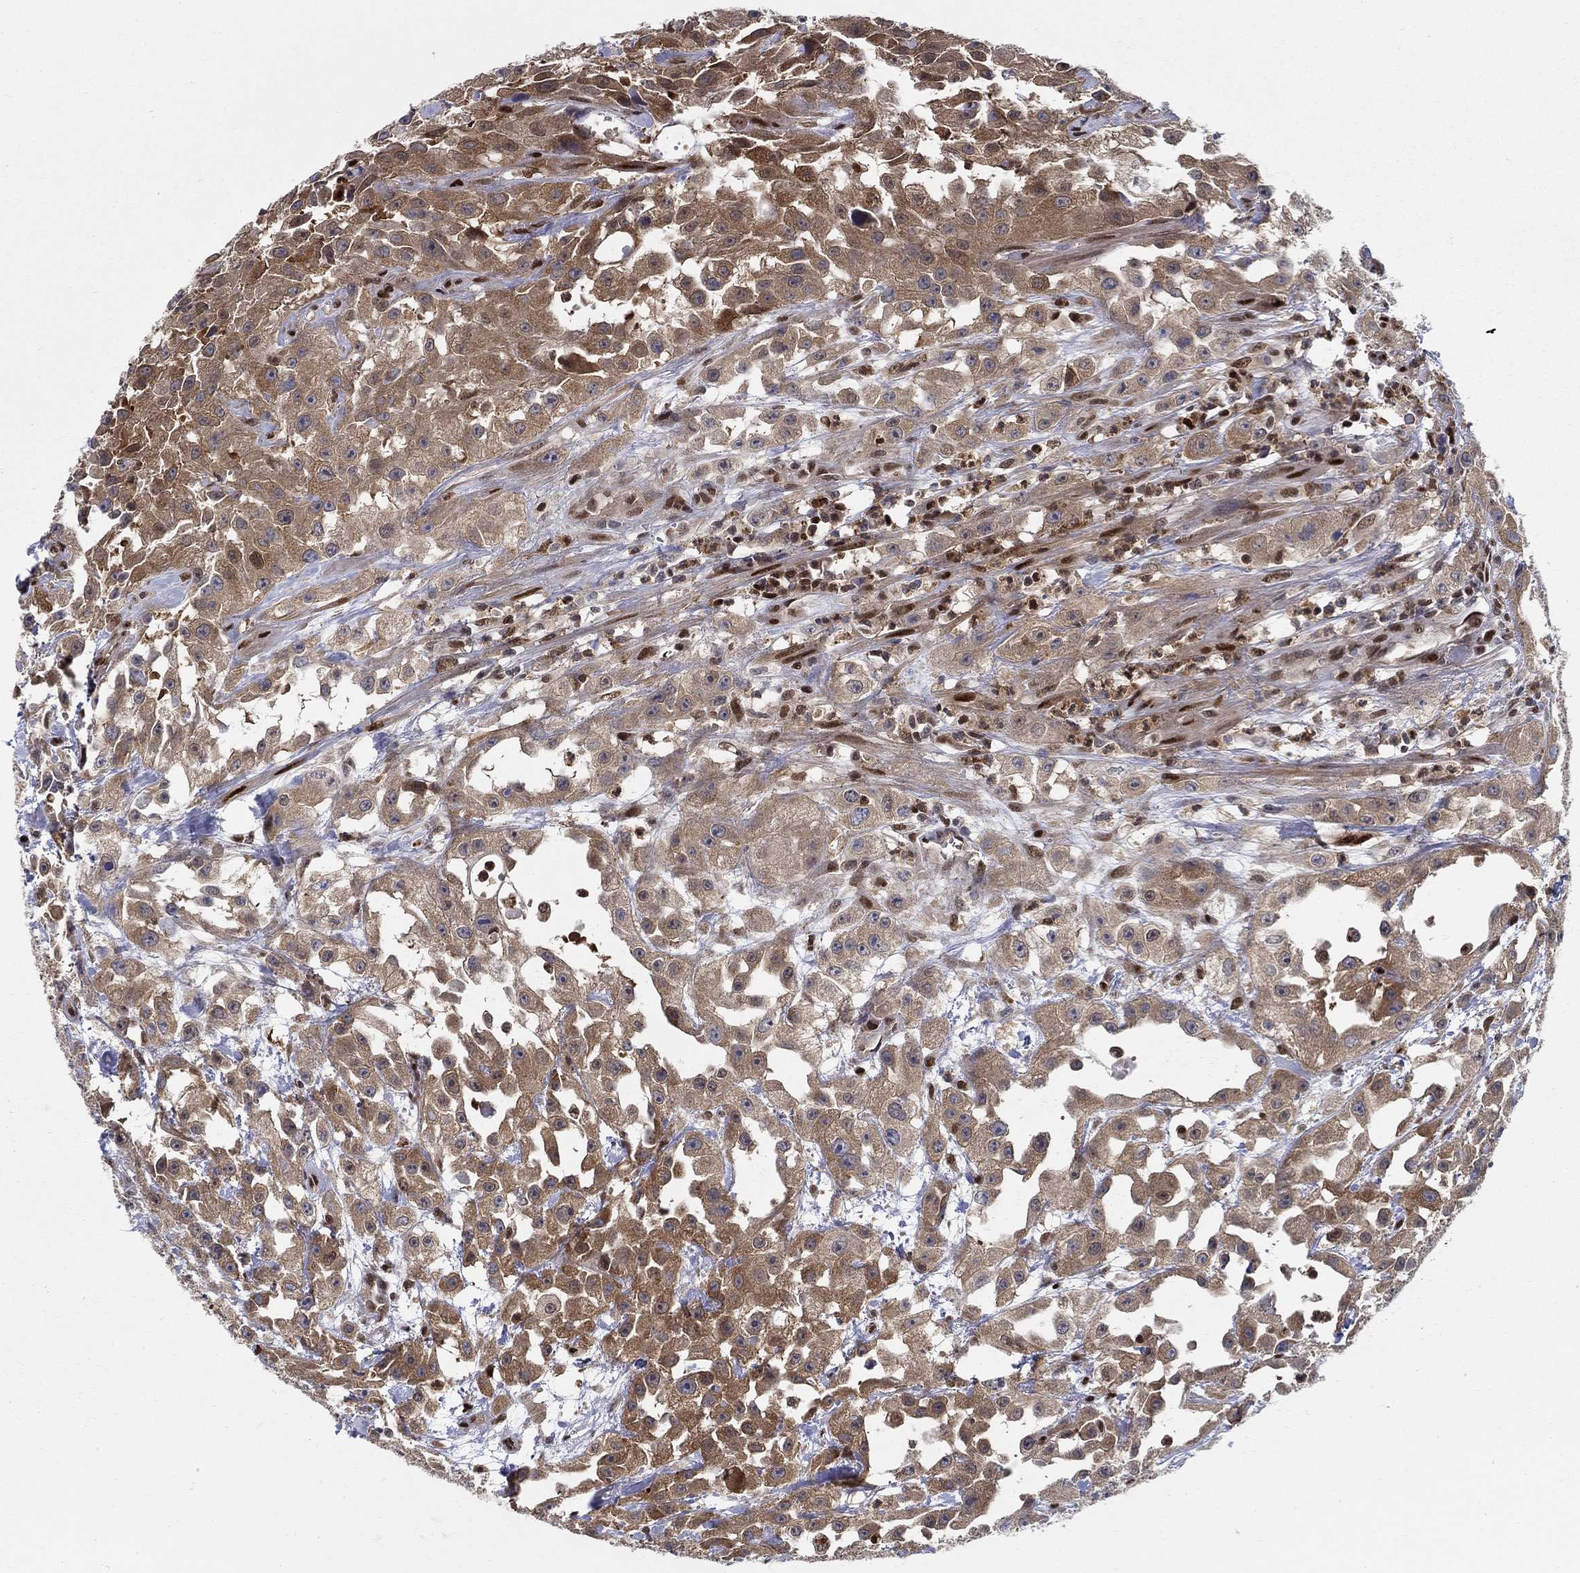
{"staining": {"intensity": "moderate", "quantity": "25%-75%", "location": "cytoplasmic/membranous,nuclear"}, "tissue": "urothelial cancer", "cell_type": "Tumor cells", "image_type": "cancer", "snomed": [{"axis": "morphology", "description": "Urothelial carcinoma, High grade"}, {"axis": "topography", "description": "Urinary bladder"}], "caption": "Tumor cells show medium levels of moderate cytoplasmic/membranous and nuclear staining in approximately 25%-75% of cells in human urothelial cancer.", "gene": "ZNF594", "patient": {"sex": "male", "age": 79}}